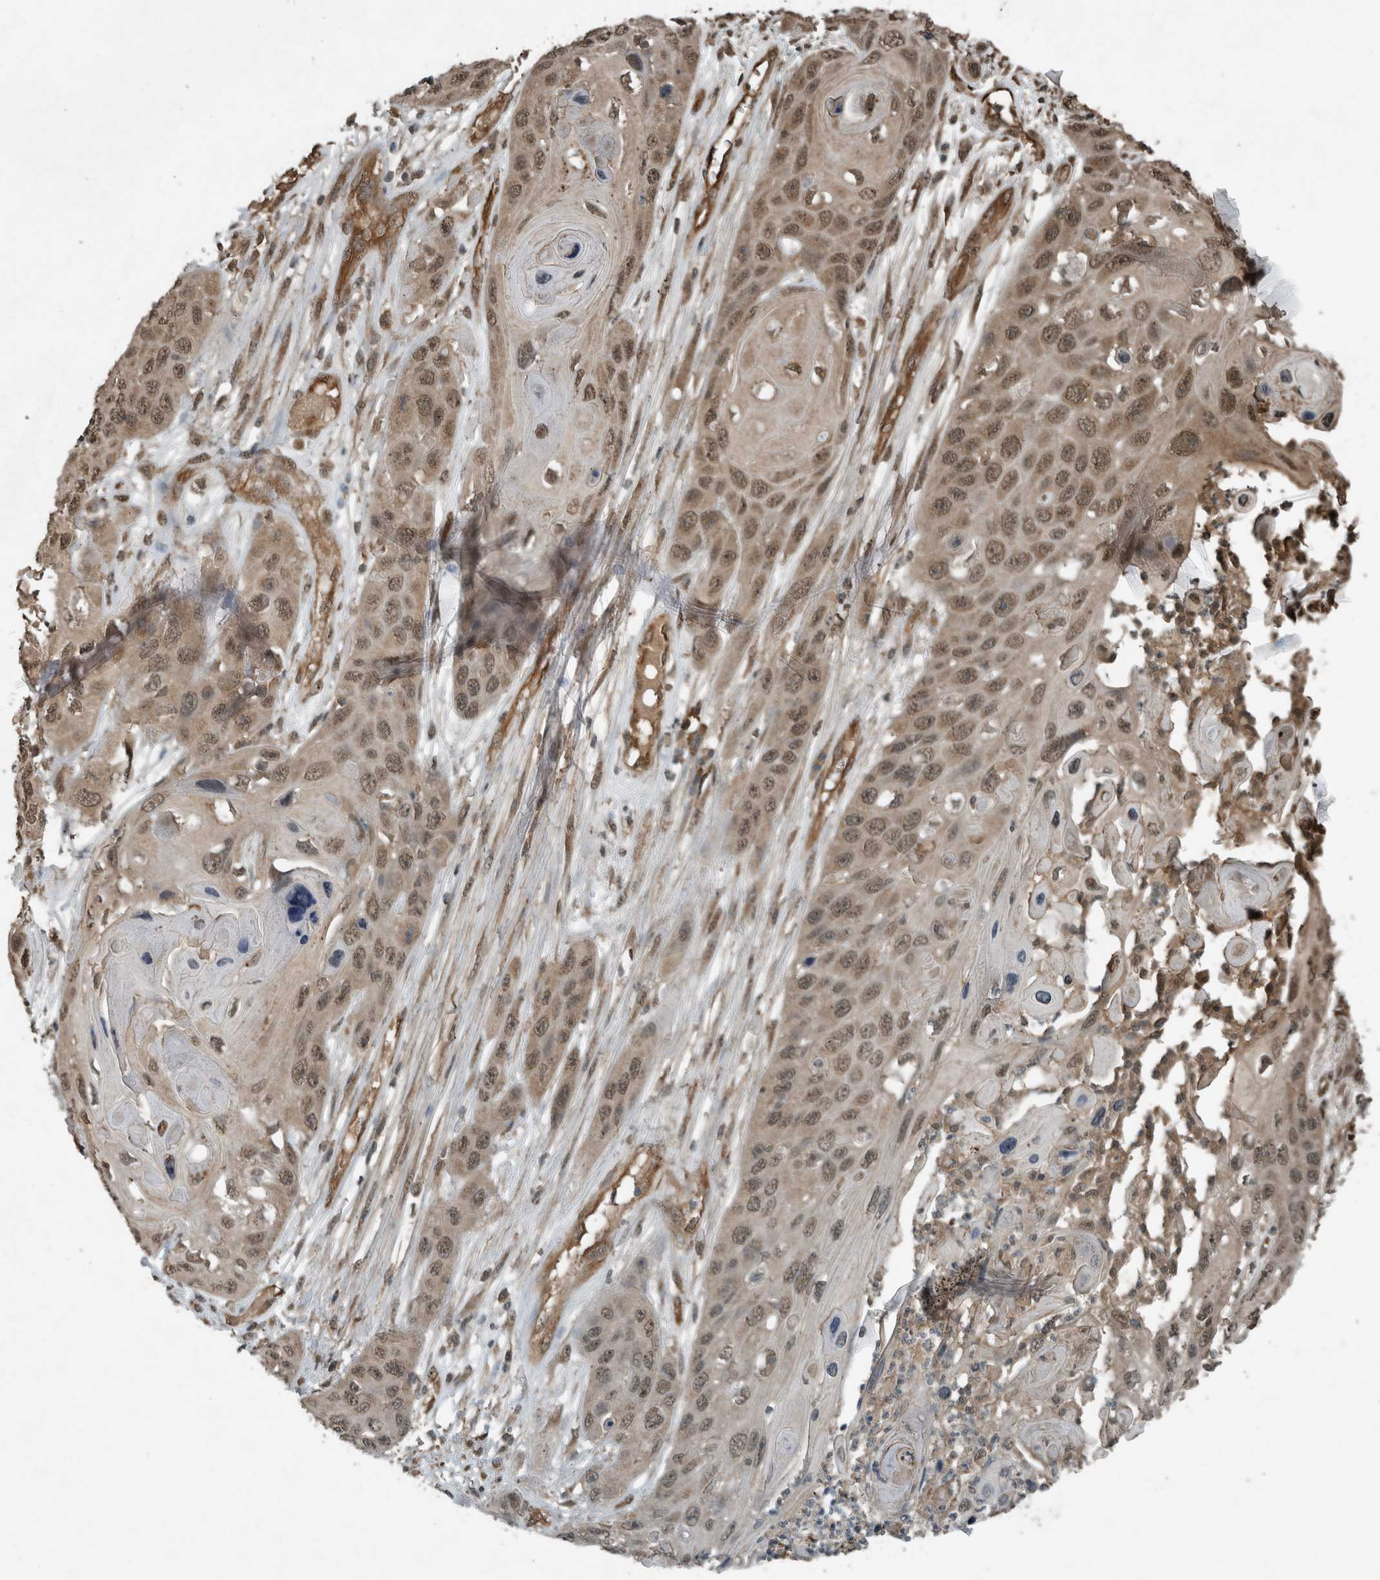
{"staining": {"intensity": "moderate", "quantity": ">75%", "location": "nuclear"}, "tissue": "skin cancer", "cell_type": "Tumor cells", "image_type": "cancer", "snomed": [{"axis": "morphology", "description": "Squamous cell carcinoma, NOS"}, {"axis": "topography", "description": "Skin"}], "caption": "Immunohistochemical staining of skin cancer displays moderate nuclear protein positivity in approximately >75% of tumor cells.", "gene": "ARHGEF12", "patient": {"sex": "male", "age": 55}}